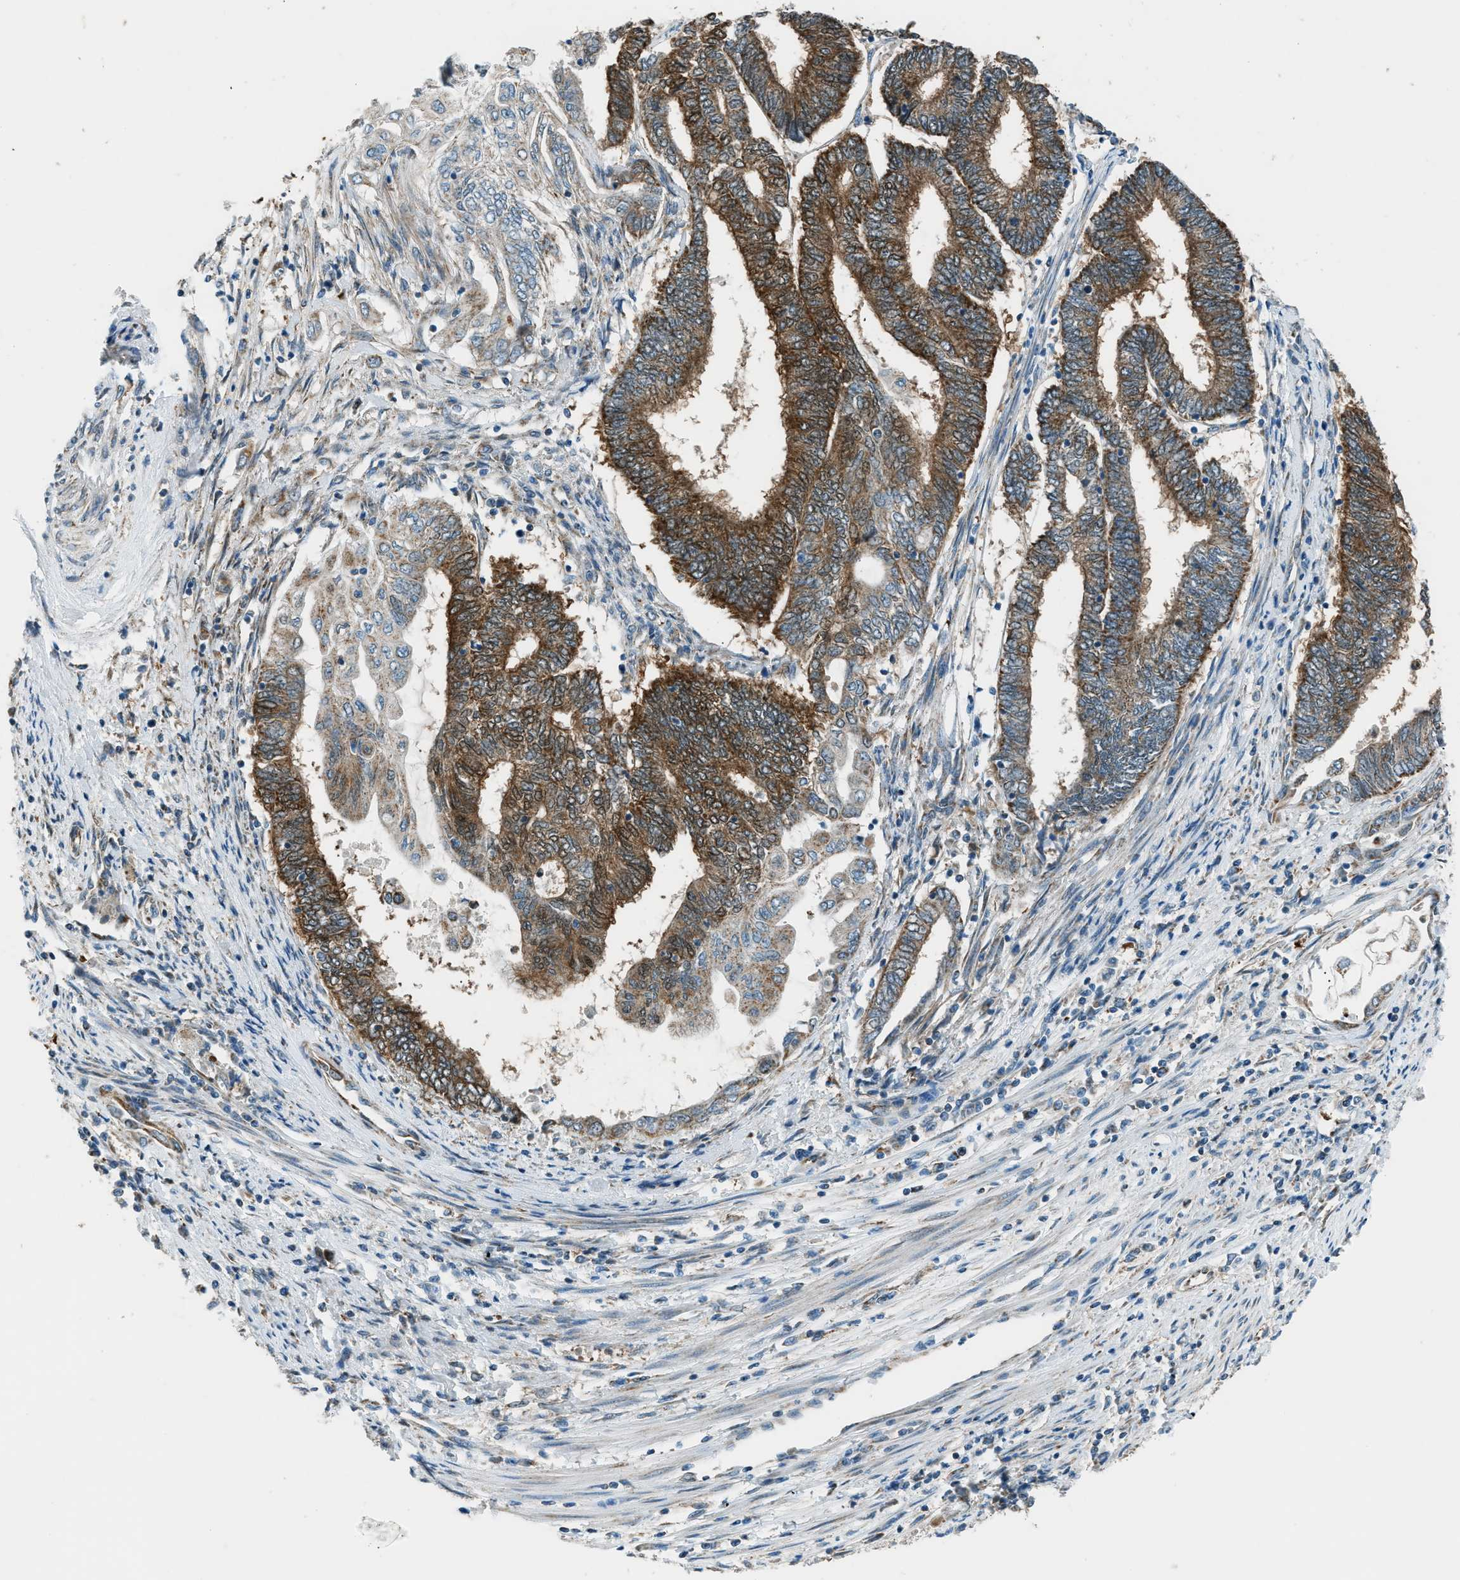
{"staining": {"intensity": "moderate", "quantity": "25%-75%", "location": "cytoplasmic/membranous"}, "tissue": "endometrial cancer", "cell_type": "Tumor cells", "image_type": "cancer", "snomed": [{"axis": "morphology", "description": "Adenocarcinoma, NOS"}, {"axis": "topography", "description": "Uterus"}, {"axis": "topography", "description": "Endometrium"}], "caption": "Immunohistochemistry (DAB) staining of endometrial cancer demonstrates moderate cytoplasmic/membranous protein positivity in about 25%-75% of tumor cells.", "gene": "PIGG", "patient": {"sex": "female", "age": 70}}